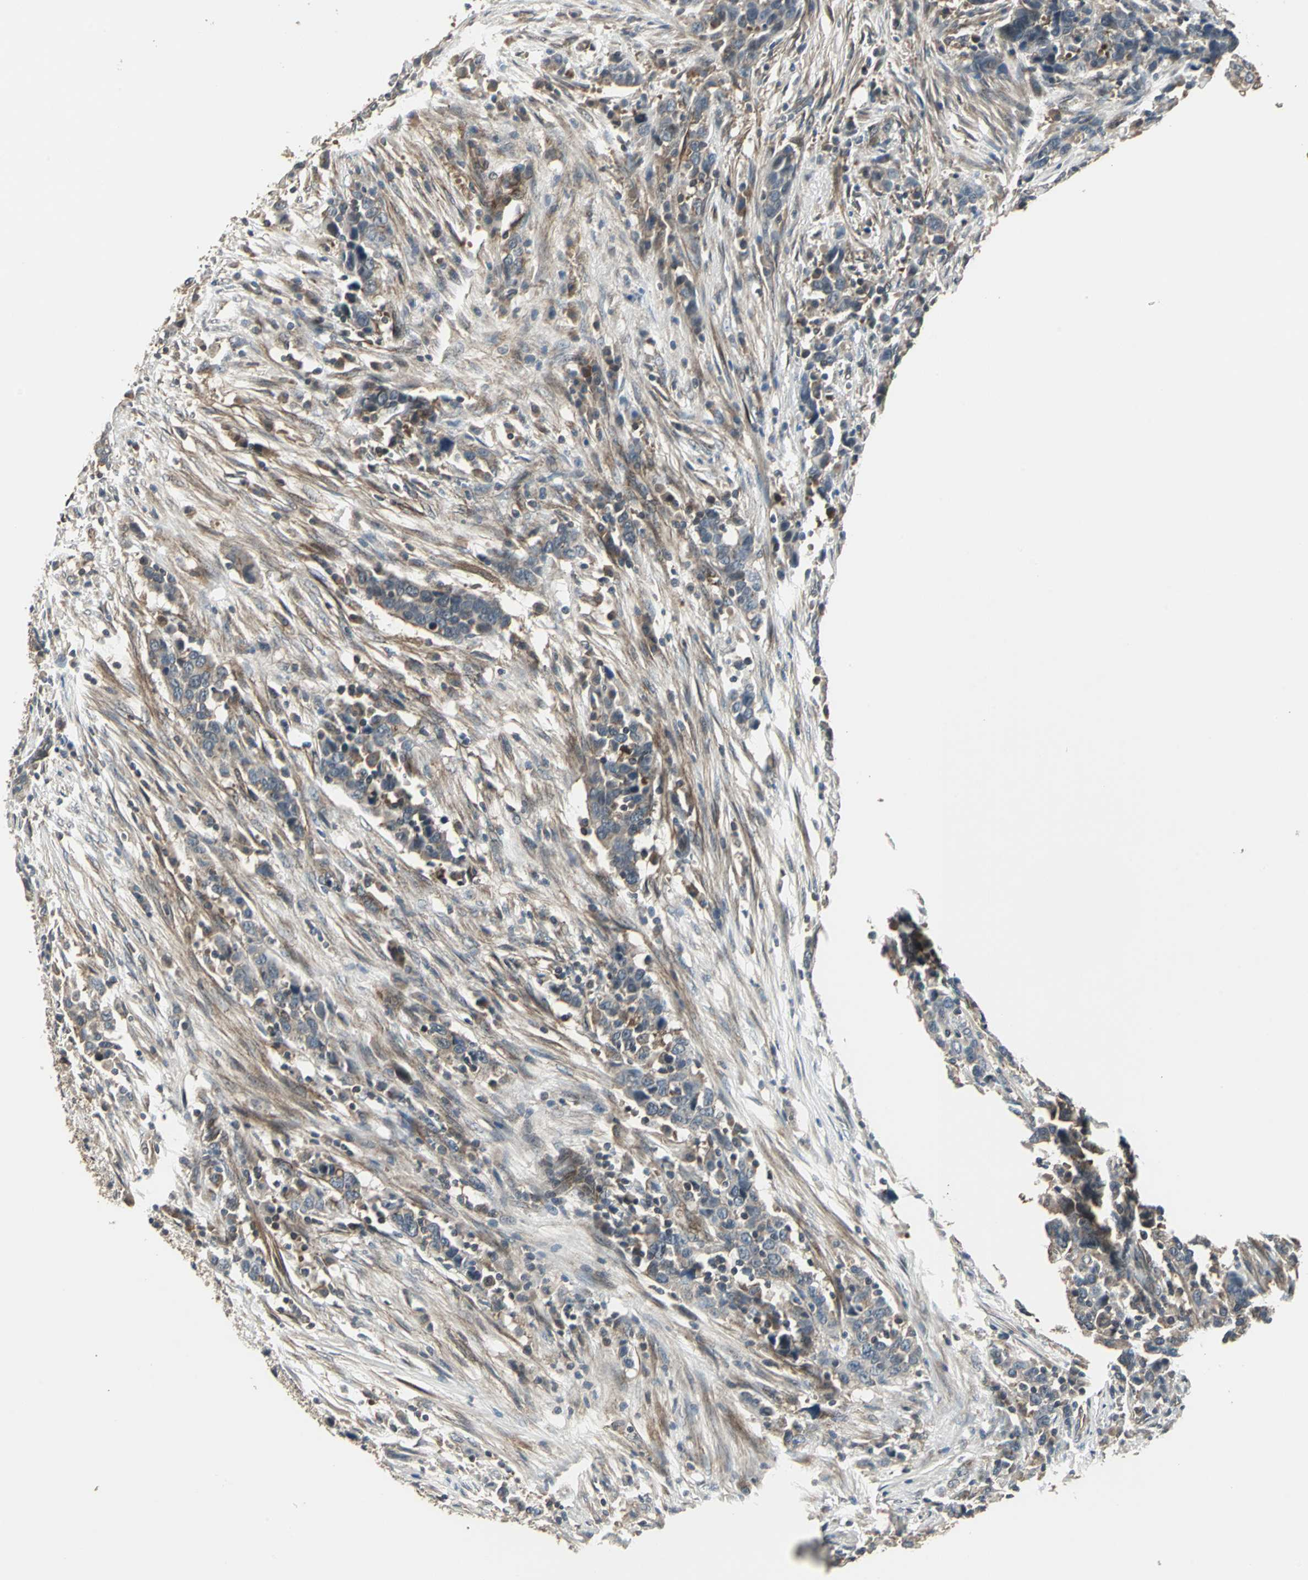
{"staining": {"intensity": "moderate", "quantity": ">75%", "location": "cytoplasmic/membranous"}, "tissue": "urothelial cancer", "cell_type": "Tumor cells", "image_type": "cancer", "snomed": [{"axis": "morphology", "description": "Urothelial carcinoma, High grade"}, {"axis": "topography", "description": "Urinary bladder"}], "caption": "Brown immunohistochemical staining in human high-grade urothelial carcinoma reveals moderate cytoplasmic/membranous positivity in about >75% of tumor cells.", "gene": "PFDN1", "patient": {"sex": "male", "age": 61}}